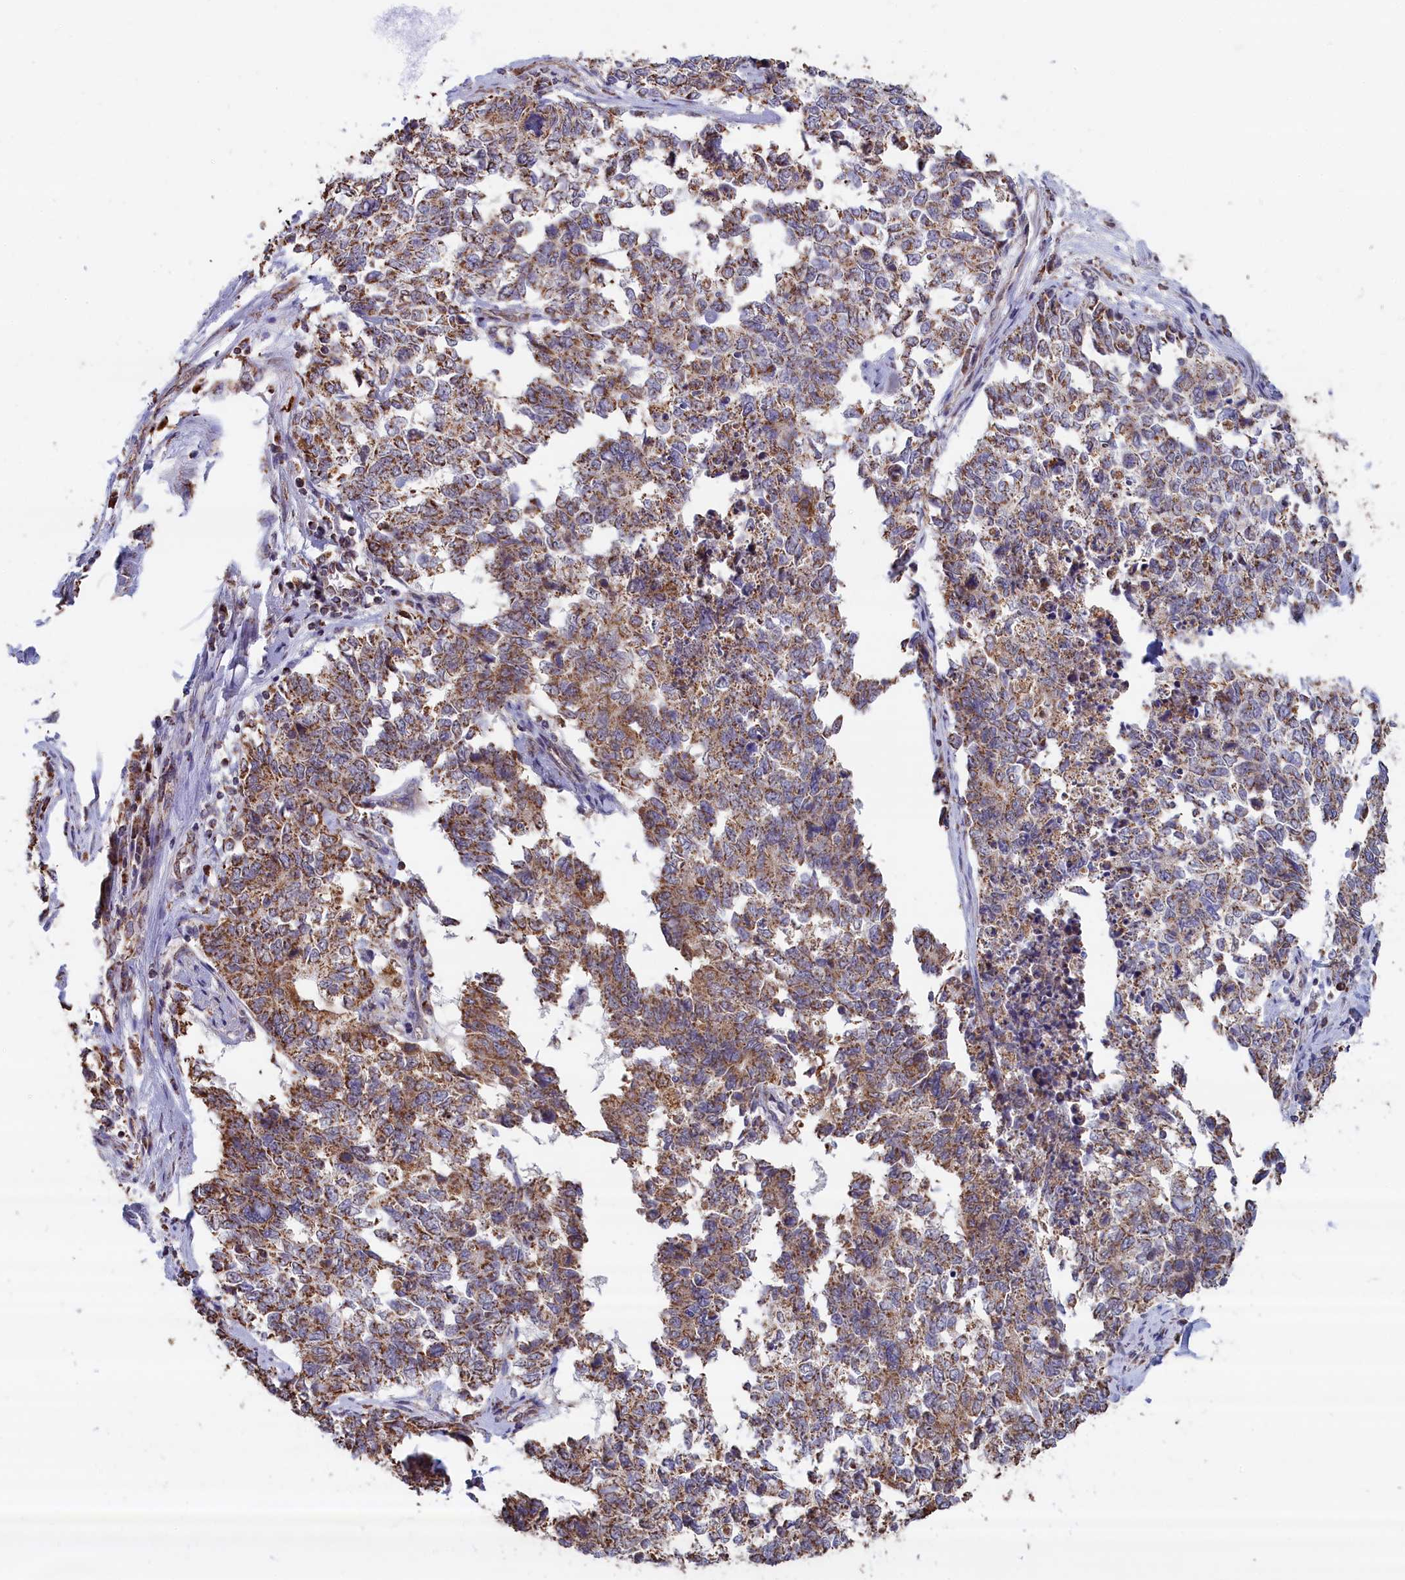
{"staining": {"intensity": "moderate", "quantity": ">75%", "location": "cytoplasmic/membranous"}, "tissue": "cervical cancer", "cell_type": "Tumor cells", "image_type": "cancer", "snomed": [{"axis": "morphology", "description": "Squamous cell carcinoma, NOS"}, {"axis": "topography", "description": "Cervix"}], "caption": "Cervical cancer (squamous cell carcinoma) stained for a protein (brown) shows moderate cytoplasmic/membranous positive expression in approximately >75% of tumor cells.", "gene": "ZNF816", "patient": {"sex": "female", "age": 63}}